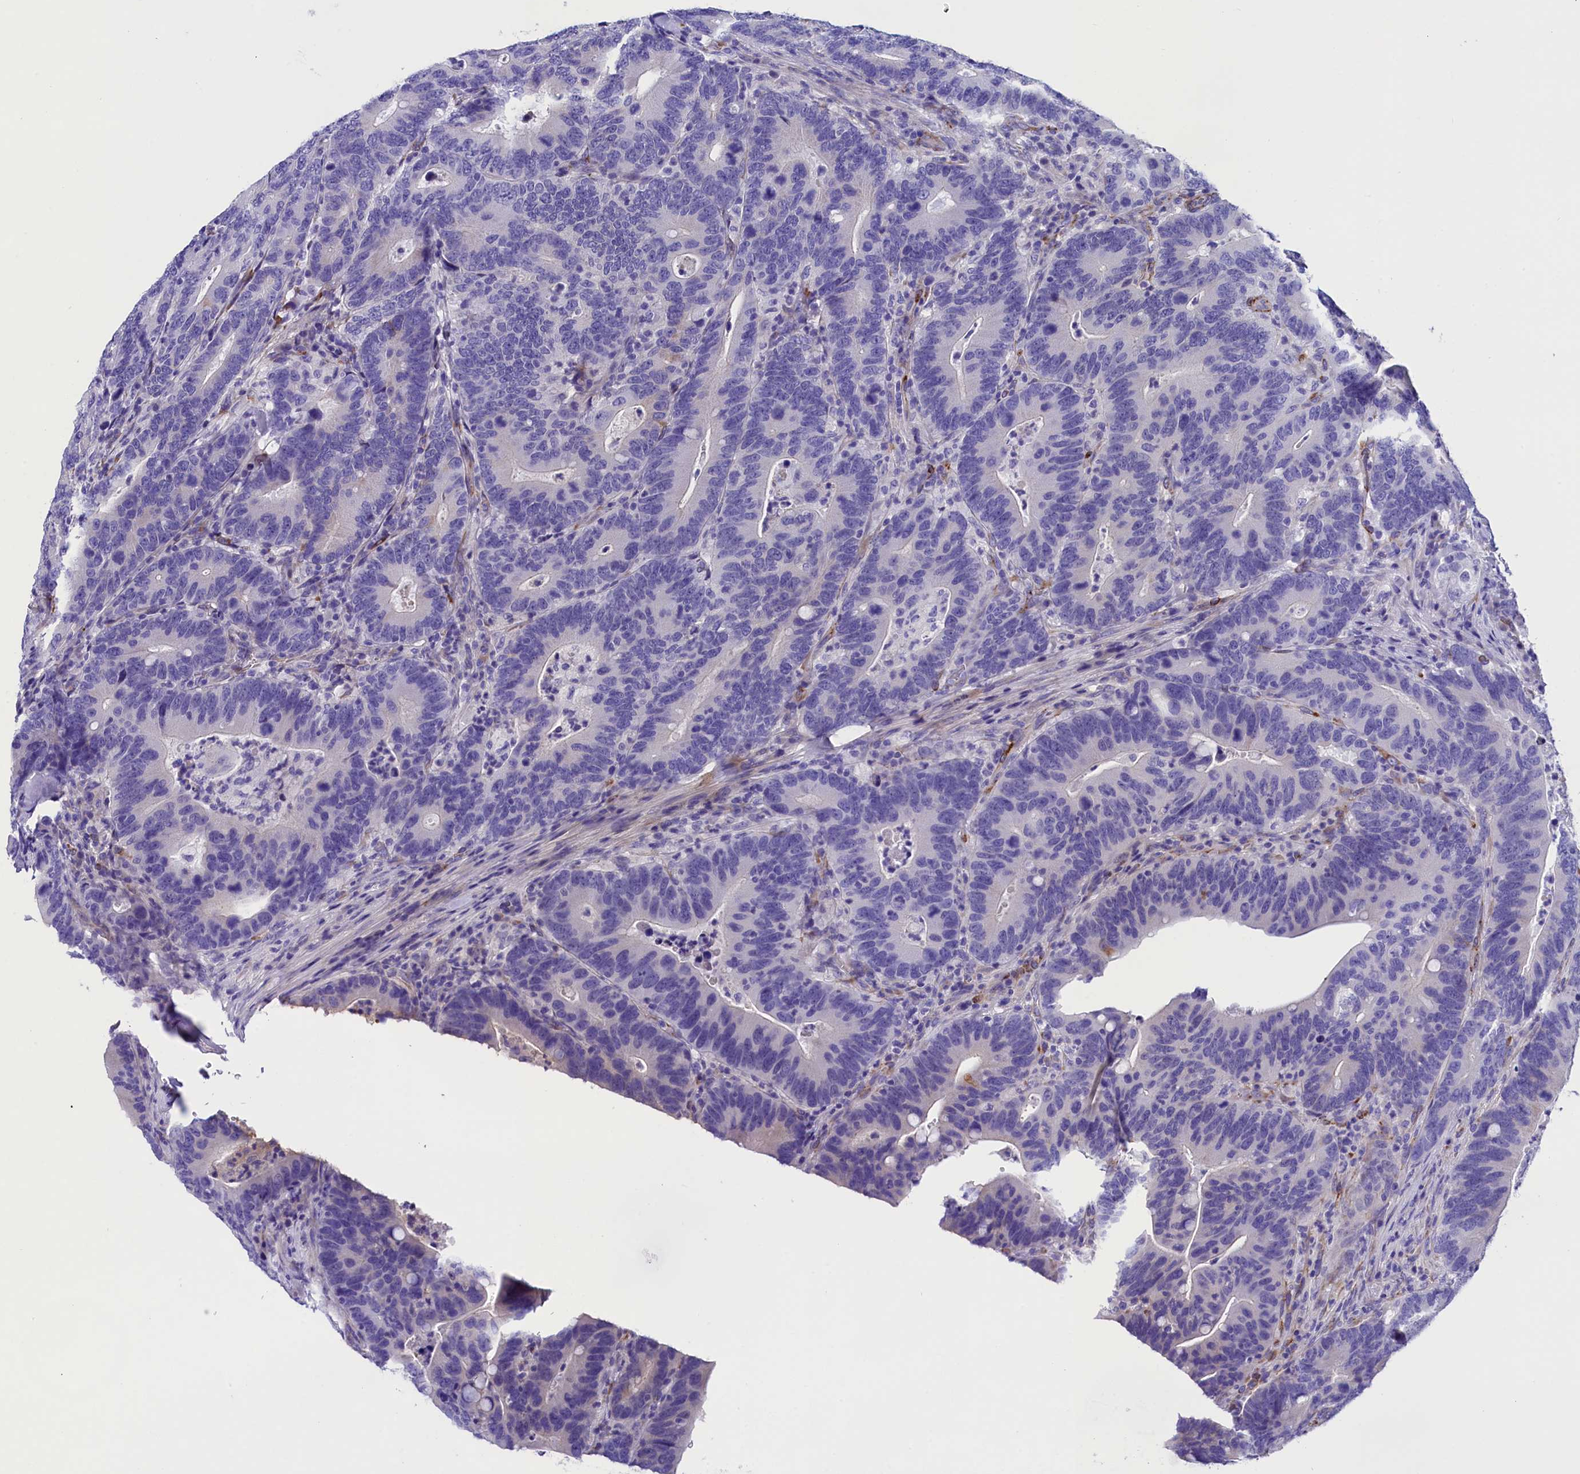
{"staining": {"intensity": "negative", "quantity": "none", "location": "none"}, "tissue": "colorectal cancer", "cell_type": "Tumor cells", "image_type": "cancer", "snomed": [{"axis": "morphology", "description": "Adenocarcinoma, NOS"}, {"axis": "topography", "description": "Colon"}], "caption": "Tumor cells are negative for brown protein staining in colorectal cancer (adenocarcinoma).", "gene": "SOD3", "patient": {"sex": "female", "age": 66}}